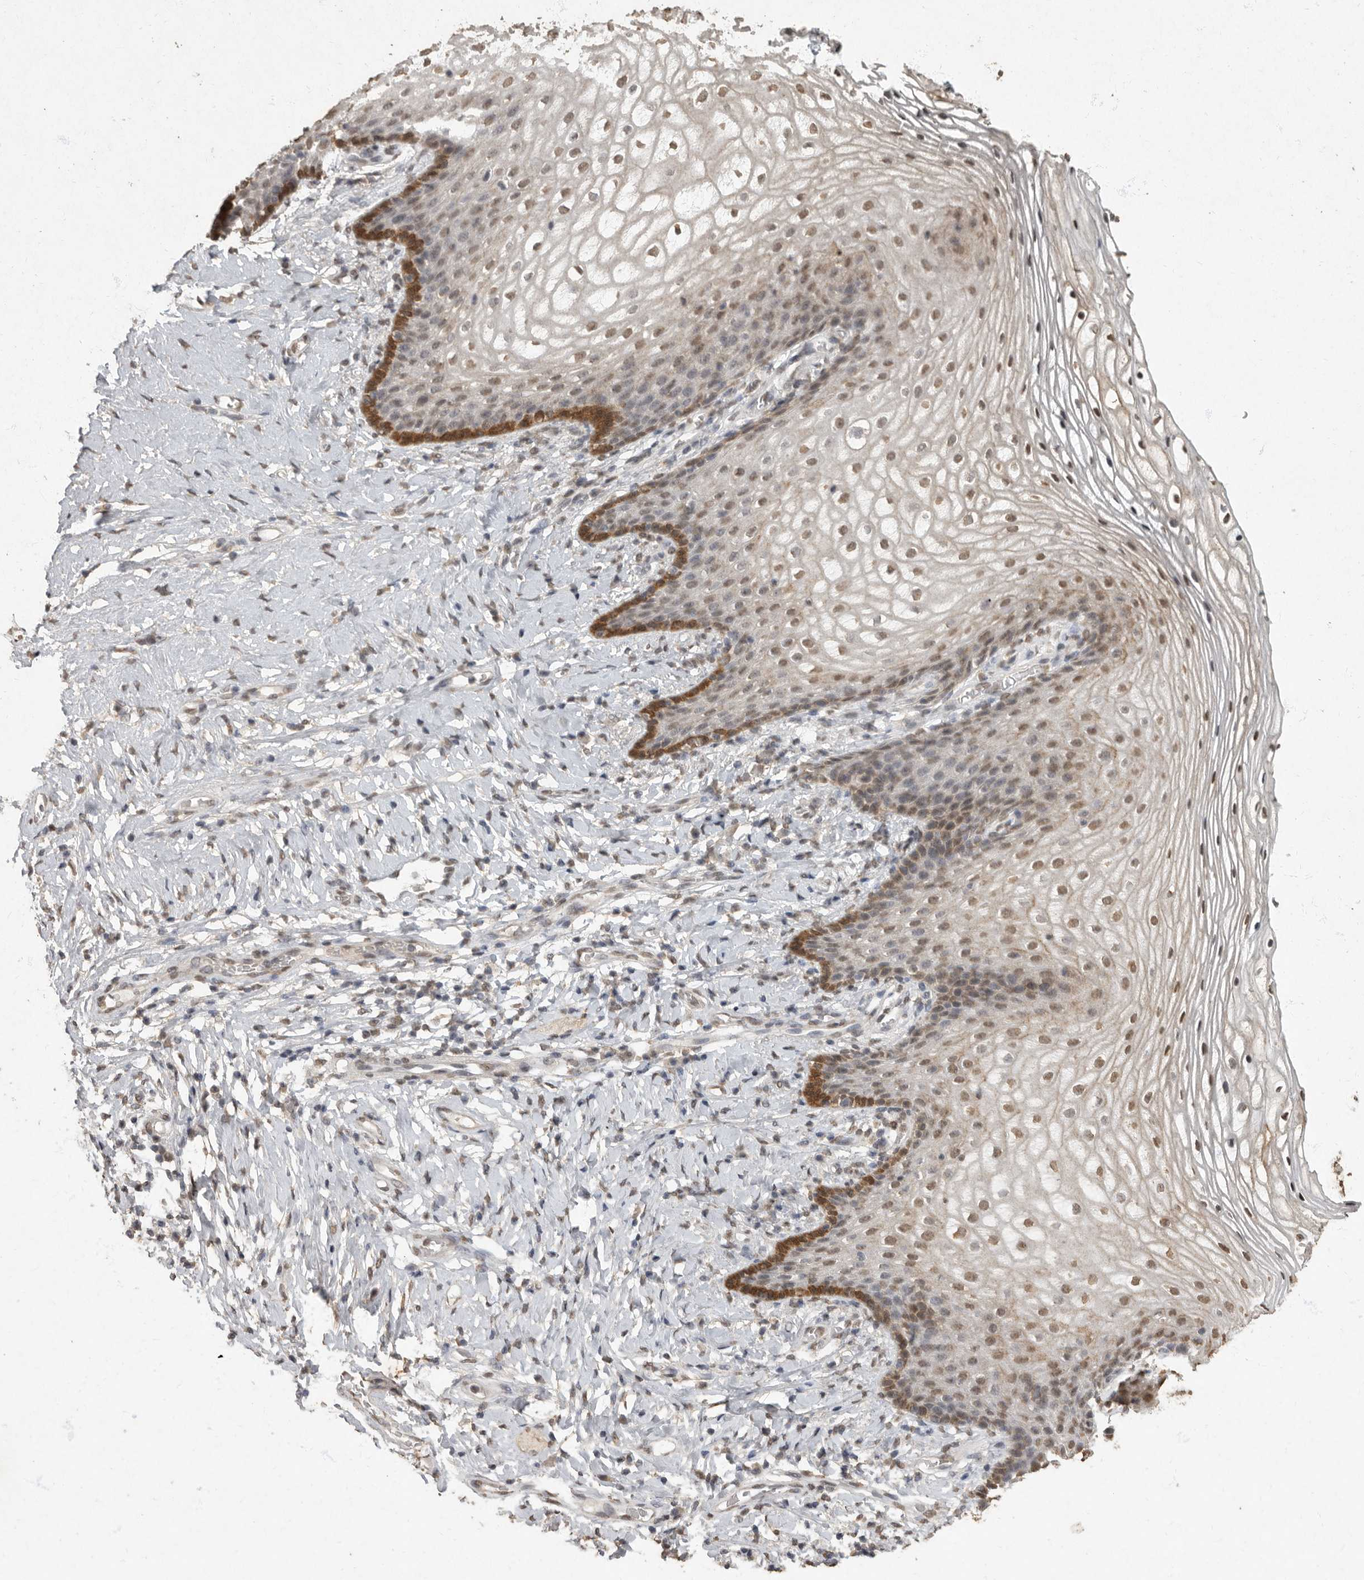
{"staining": {"intensity": "moderate", "quantity": "25%-75%", "location": "cytoplasmic/membranous,nuclear"}, "tissue": "vagina", "cell_type": "Squamous epithelial cells", "image_type": "normal", "snomed": [{"axis": "morphology", "description": "Normal tissue, NOS"}, {"axis": "topography", "description": "Vagina"}], "caption": "Immunohistochemistry image of benign vagina stained for a protein (brown), which shows medium levels of moderate cytoplasmic/membranous,nuclear staining in about 25%-75% of squamous epithelial cells.", "gene": "NBL1", "patient": {"sex": "female", "age": 60}}